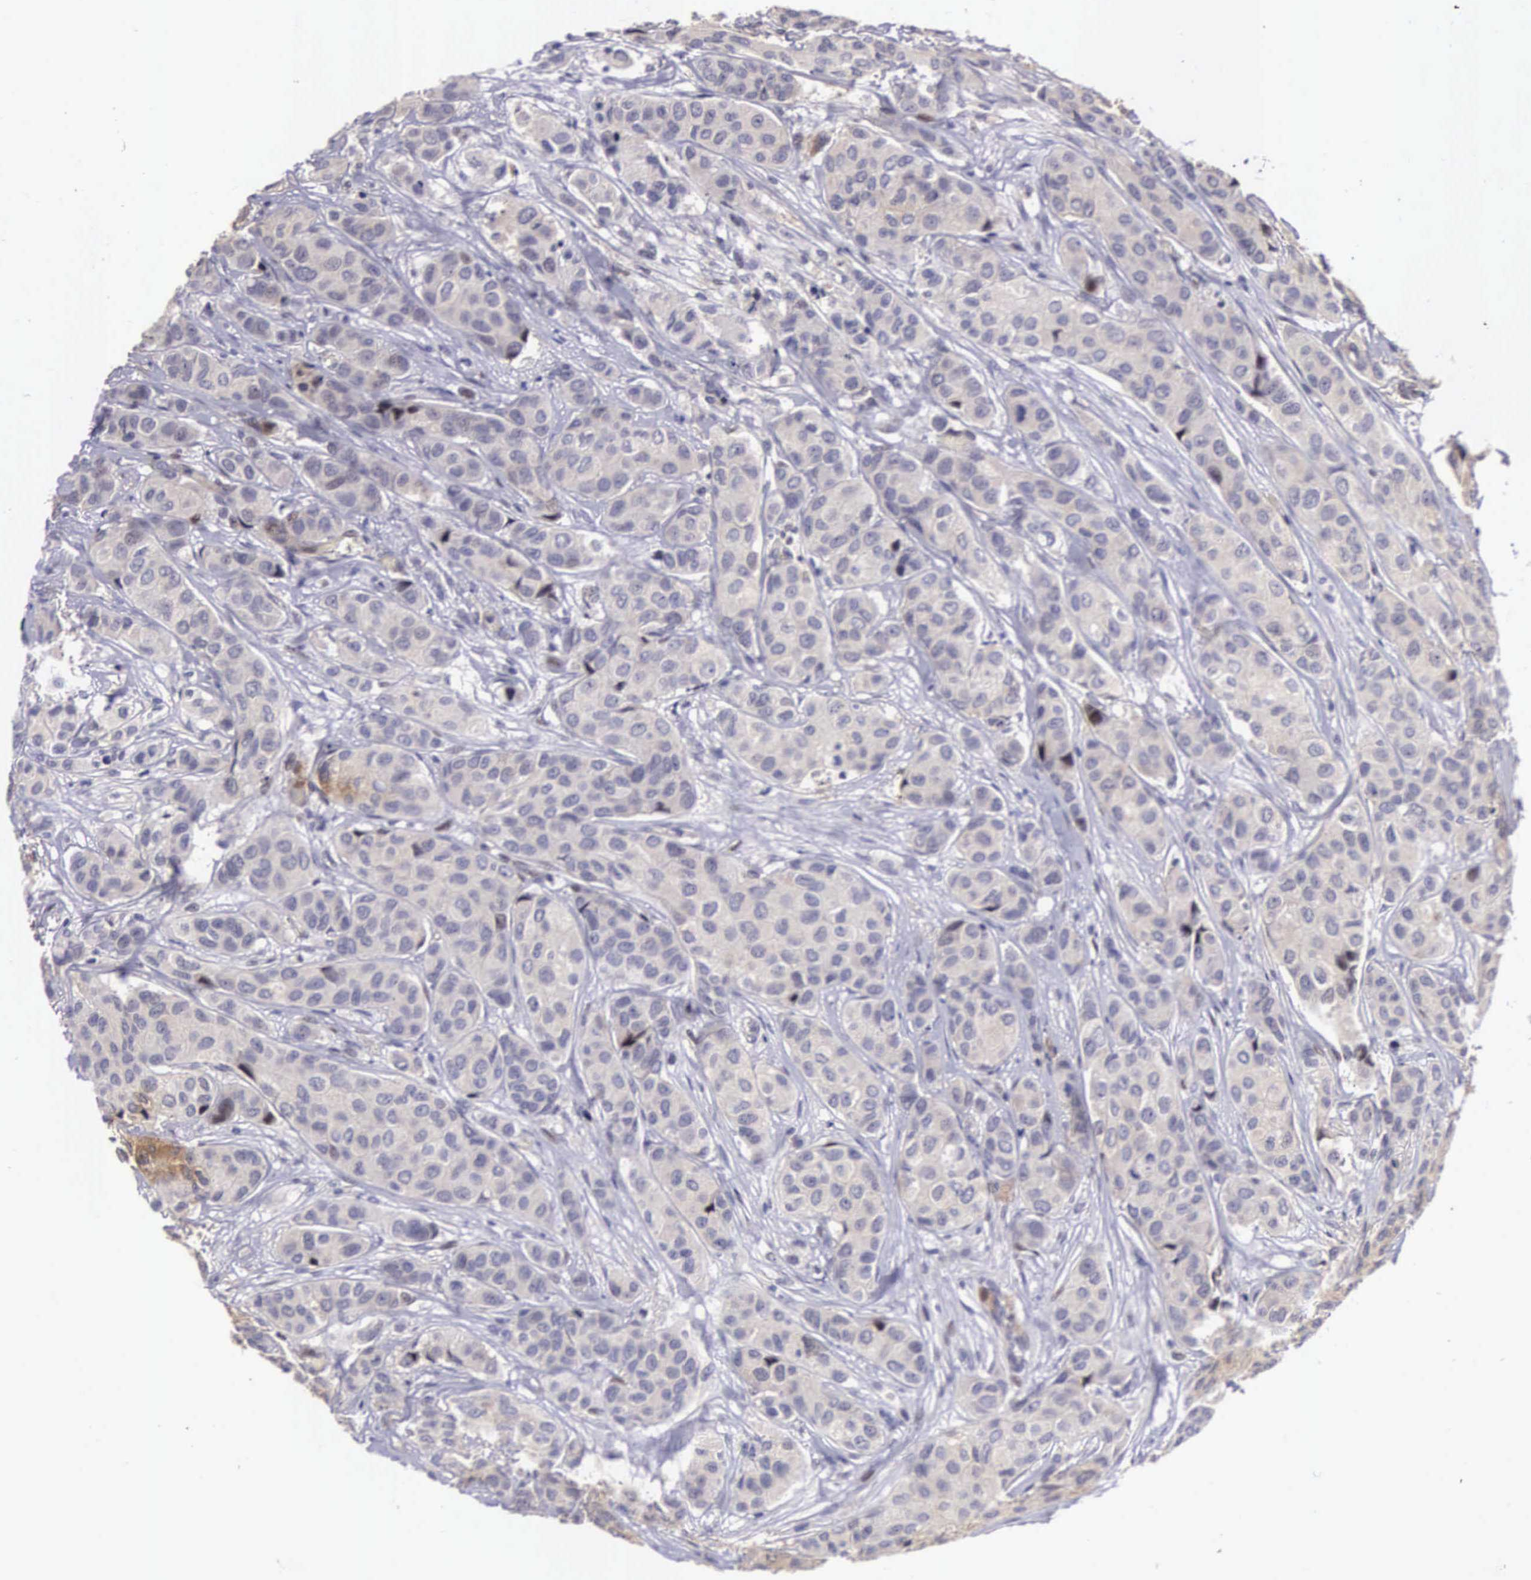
{"staining": {"intensity": "moderate", "quantity": "25%-75%", "location": "cytoplasmic/membranous,nuclear"}, "tissue": "breast cancer", "cell_type": "Tumor cells", "image_type": "cancer", "snomed": [{"axis": "morphology", "description": "Duct carcinoma"}, {"axis": "topography", "description": "Breast"}], "caption": "This is an image of immunohistochemistry staining of breast infiltrating ductal carcinoma, which shows moderate expression in the cytoplasmic/membranous and nuclear of tumor cells.", "gene": "EMID1", "patient": {"sex": "female", "age": 68}}